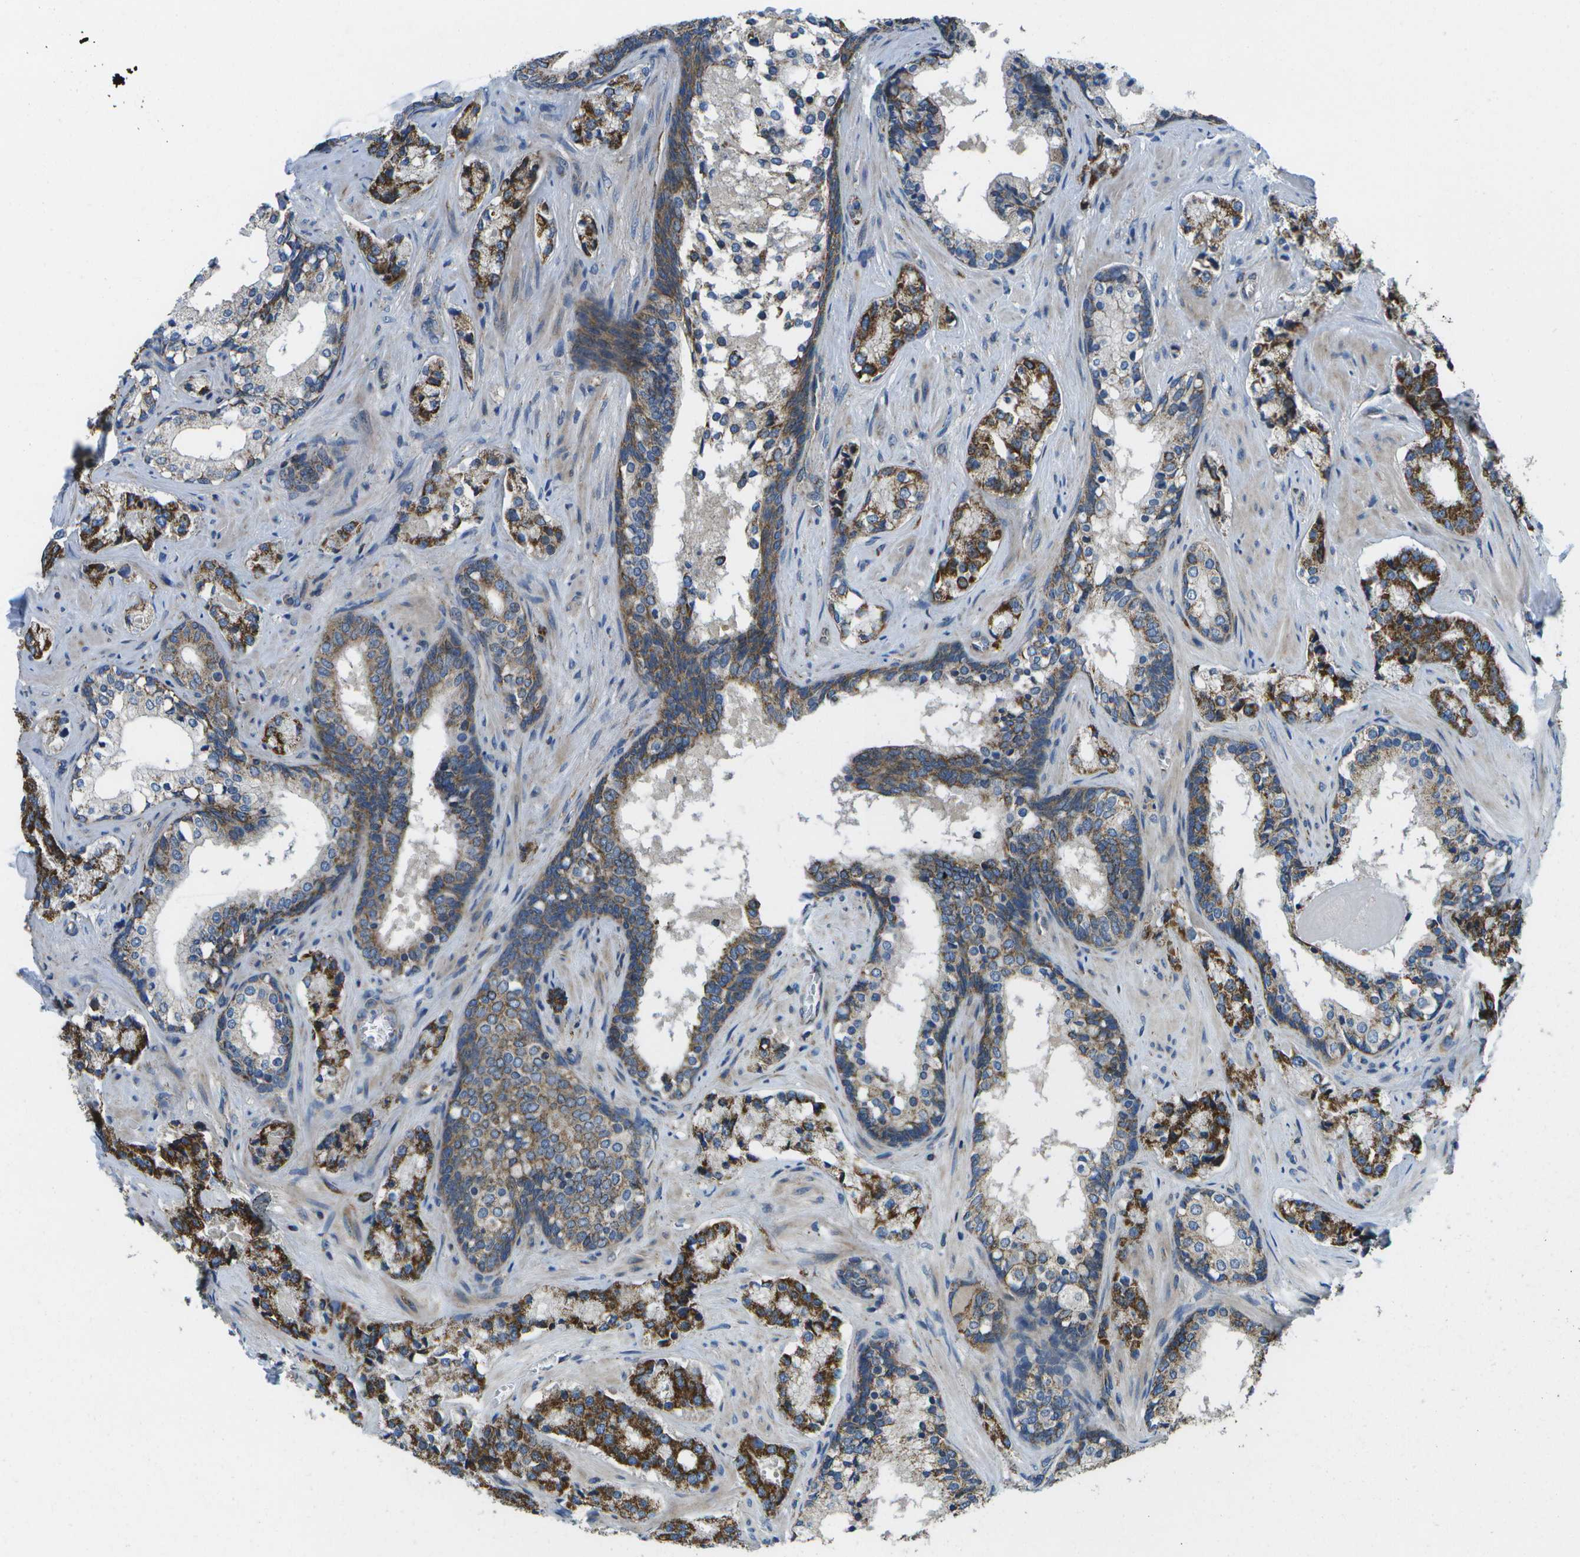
{"staining": {"intensity": "strong", "quantity": ">75%", "location": "cytoplasmic/membranous"}, "tissue": "prostate cancer", "cell_type": "Tumor cells", "image_type": "cancer", "snomed": [{"axis": "morphology", "description": "Adenocarcinoma, High grade"}, {"axis": "topography", "description": "Prostate"}], "caption": "Human prostate cancer (adenocarcinoma (high-grade)) stained for a protein (brown) shows strong cytoplasmic/membranous positive expression in about >75% of tumor cells.", "gene": "MVK", "patient": {"sex": "male", "age": 60}}